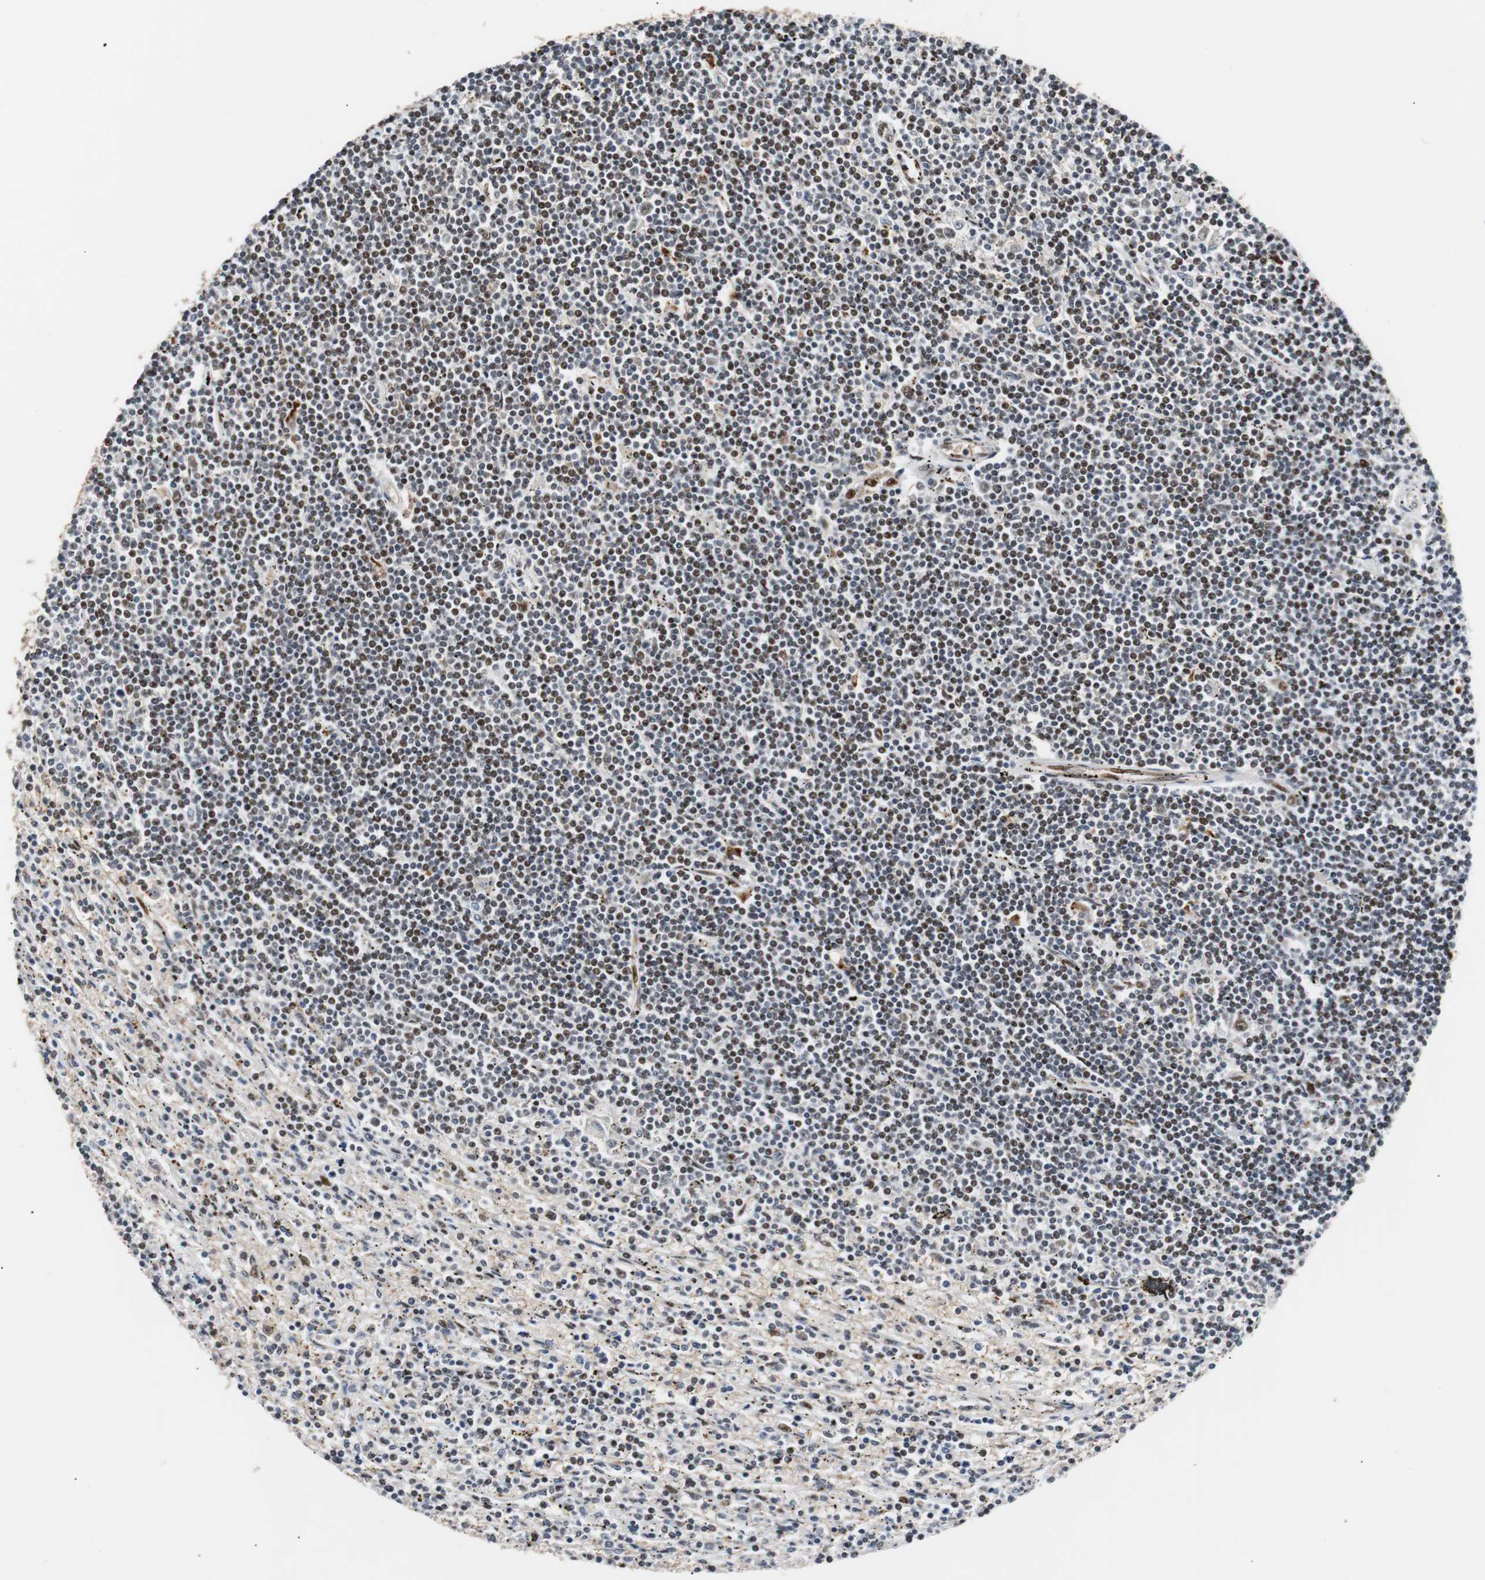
{"staining": {"intensity": "moderate", "quantity": "25%-75%", "location": "nuclear"}, "tissue": "lymphoma", "cell_type": "Tumor cells", "image_type": "cancer", "snomed": [{"axis": "morphology", "description": "Malignant lymphoma, non-Hodgkin's type, Low grade"}, {"axis": "topography", "description": "Spleen"}], "caption": "Lymphoma stained with DAB (3,3'-diaminobenzidine) immunohistochemistry (IHC) exhibits medium levels of moderate nuclear staining in about 25%-75% of tumor cells.", "gene": "NBL1", "patient": {"sex": "male", "age": 76}}